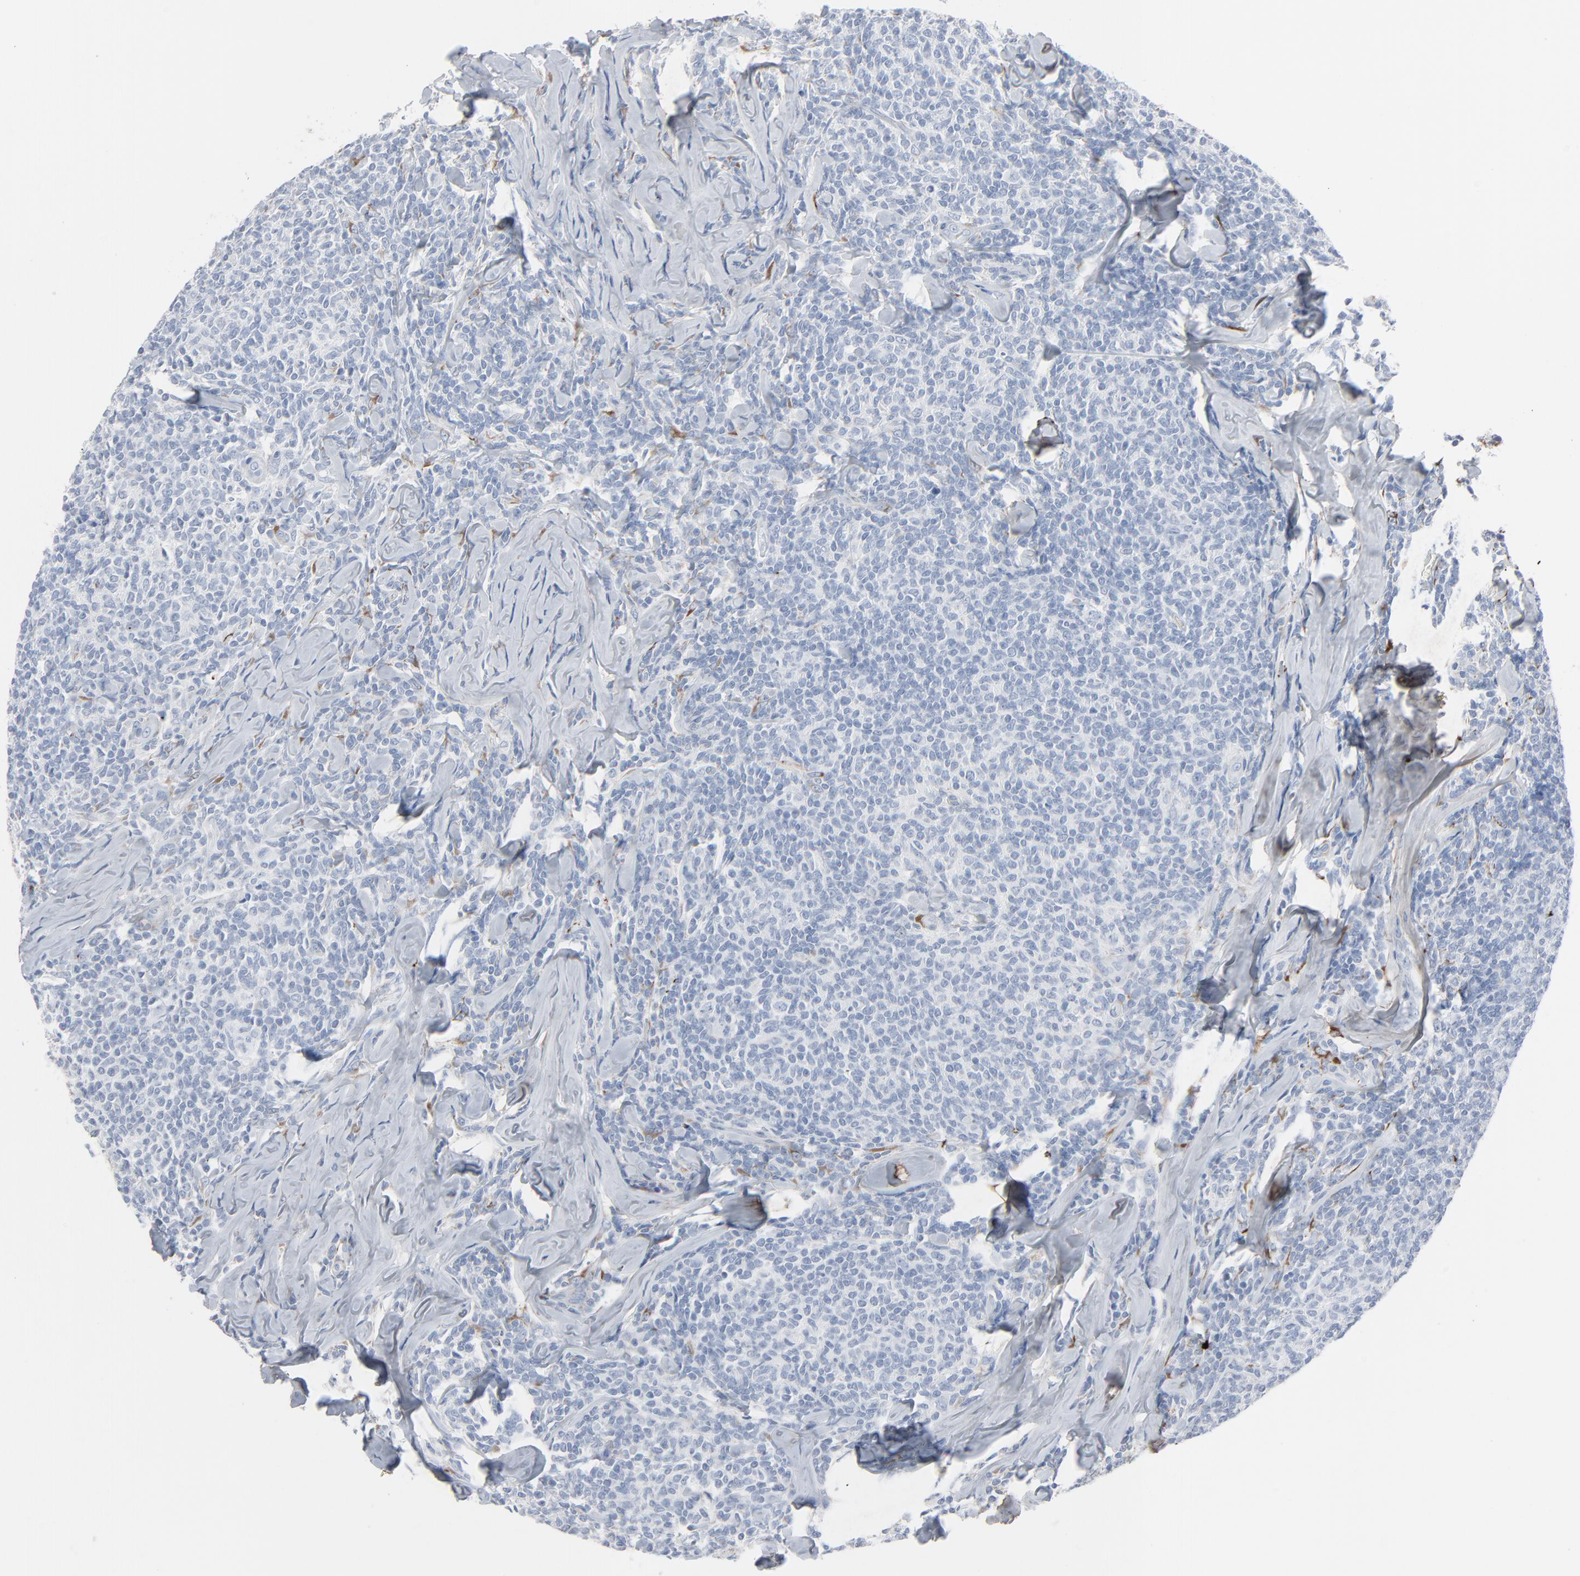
{"staining": {"intensity": "negative", "quantity": "none", "location": "none"}, "tissue": "lymphoma", "cell_type": "Tumor cells", "image_type": "cancer", "snomed": [{"axis": "morphology", "description": "Malignant lymphoma, non-Hodgkin's type, Low grade"}, {"axis": "topography", "description": "Lymph node"}], "caption": "Malignant lymphoma, non-Hodgkin's type (low-grade) stained for a protein using immunohistochemistry displays no positivity tumor cells.", "gene": "BGN", "patient": {"sex": "female", "age": 56}}